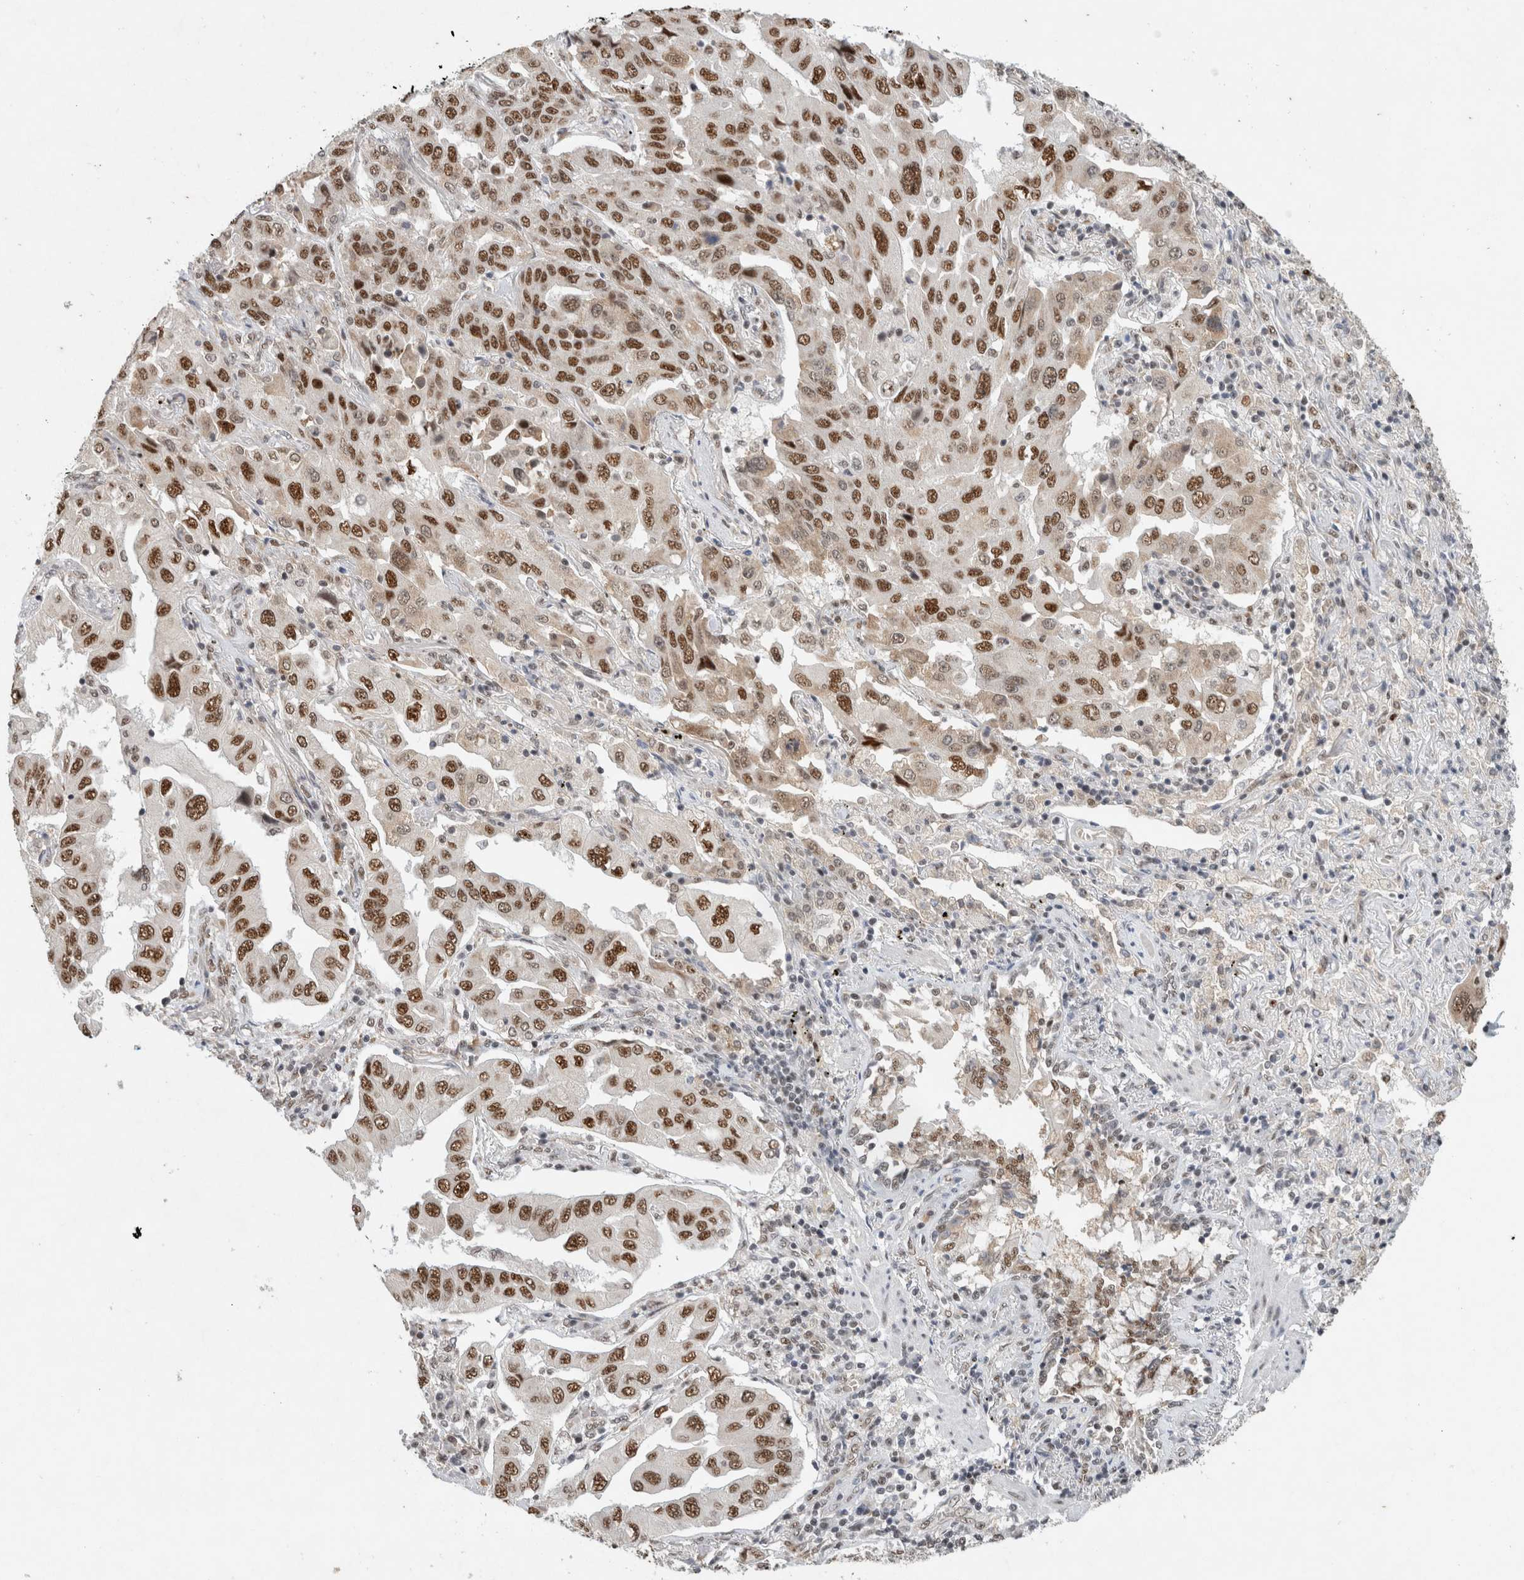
{"staining": {"intensity": "strong", "quantity": ">75%", "location": "nuclear"}, "tissue": "lung cancer", "cell_type": "Tumor cells", "image_type": "cancer", "snomed": [{"axis": "morphology", "description": "Adenocarcinoma, NOS"}, {"axis": "topography", "description": "Lung"}], "caption": "This is a photomicrograph of immunohistochemistry (IHC) staining of adenocarcinoma (lung), which shows strong expression in the nuclear of tumor cells.", "gene": "DDX42", "patient": {"sex": "female", "age": 65}}